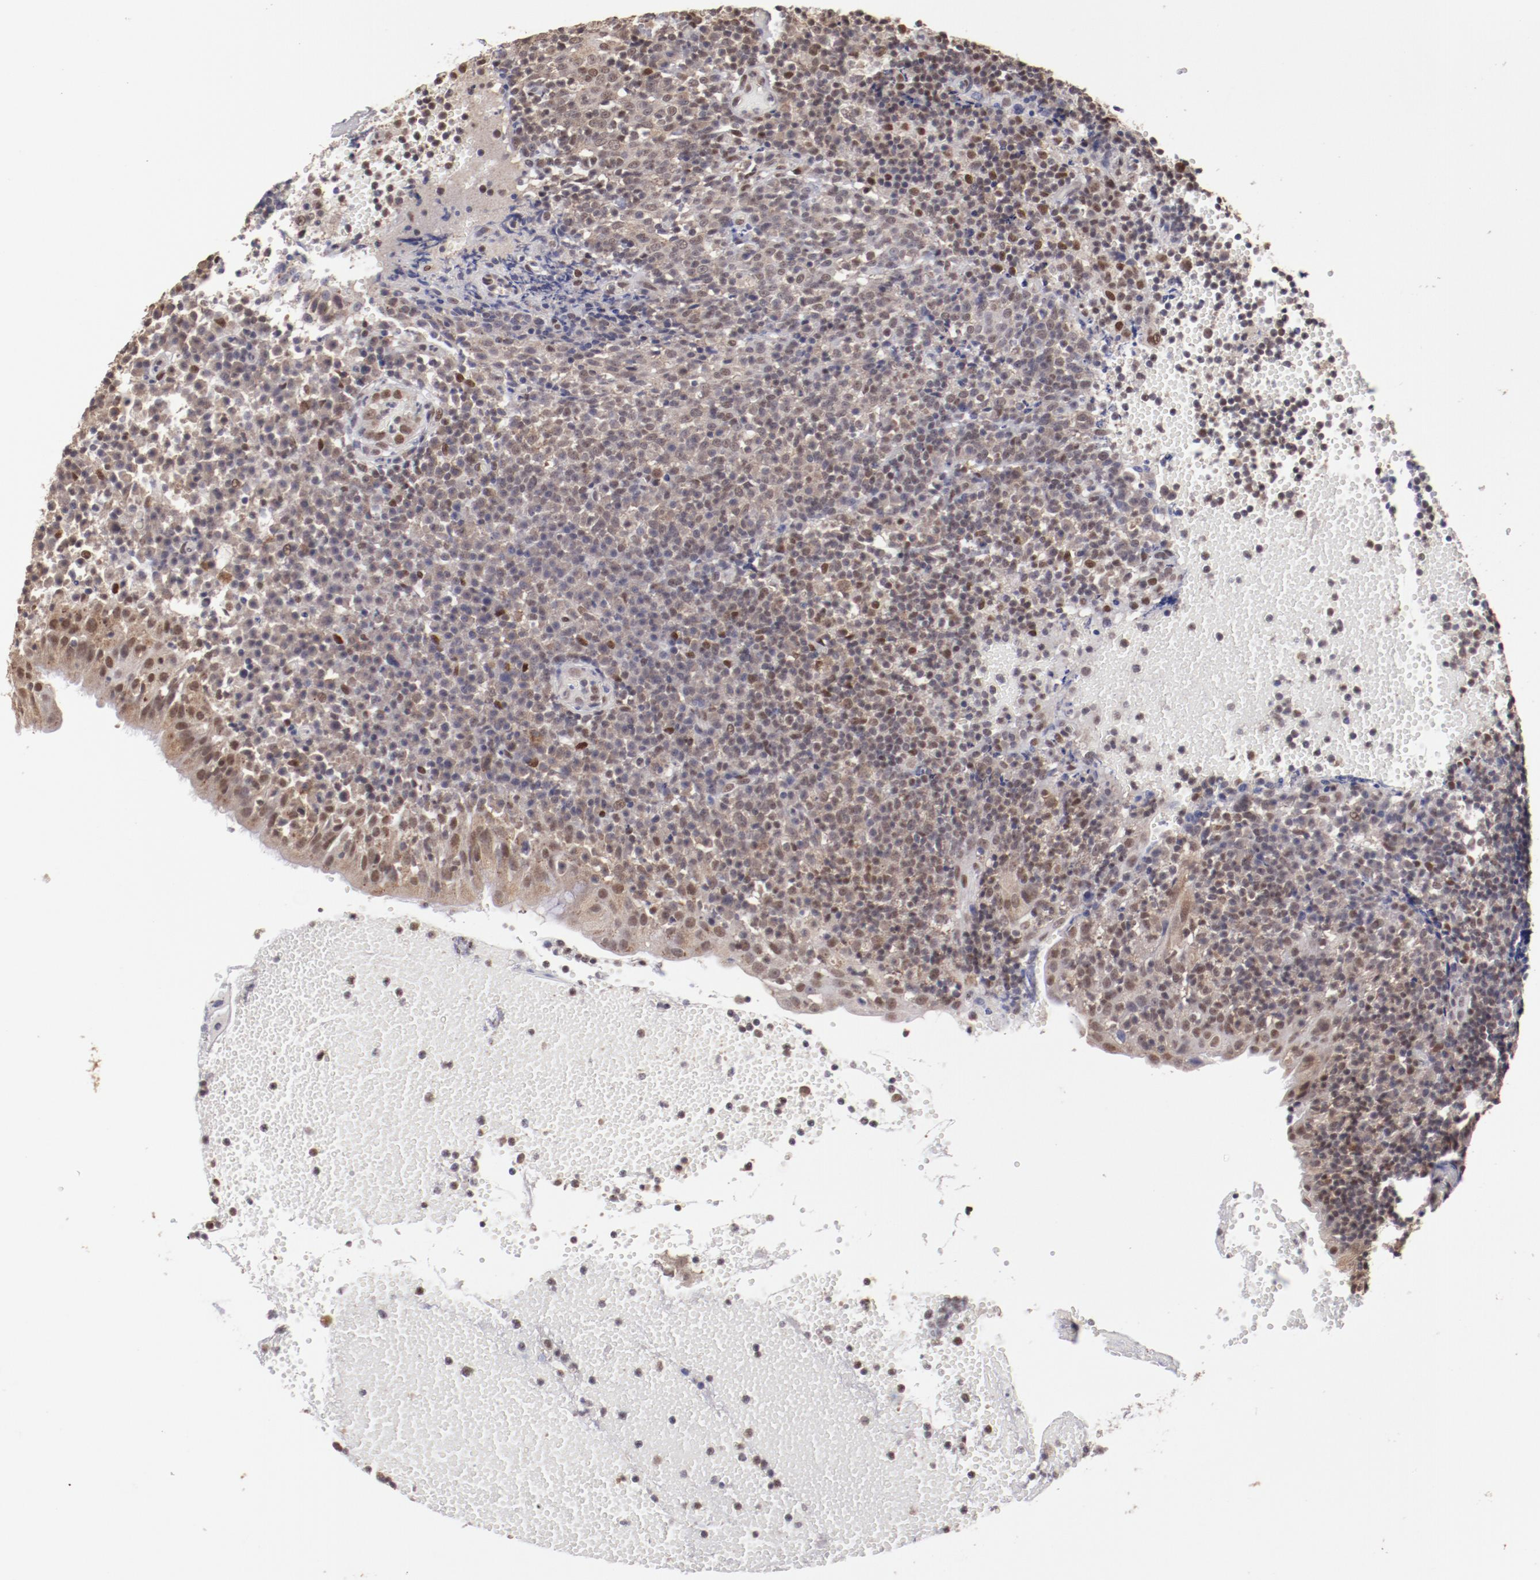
{"staining": {"intensity": "moderate", "quantity": "<25%", "location": "nuclear"}, "tissue": "tonsil", "cell_type": "Germinal center cells", "image_type": "normal", "snomed": [{"axis": "morphology", "description": "Normal tissue, NOS"}, {"axis": "topography", "description": "Tonsil"}], "caption": "A high-resolution image shows immunohistochemistry (IHC) staining of benign tonsil, which exhibits moderate nuclear positivity in about <25% of germinal center cells.", "gene": "ARNT", "patient": {"sex": "female", "age": 40}}